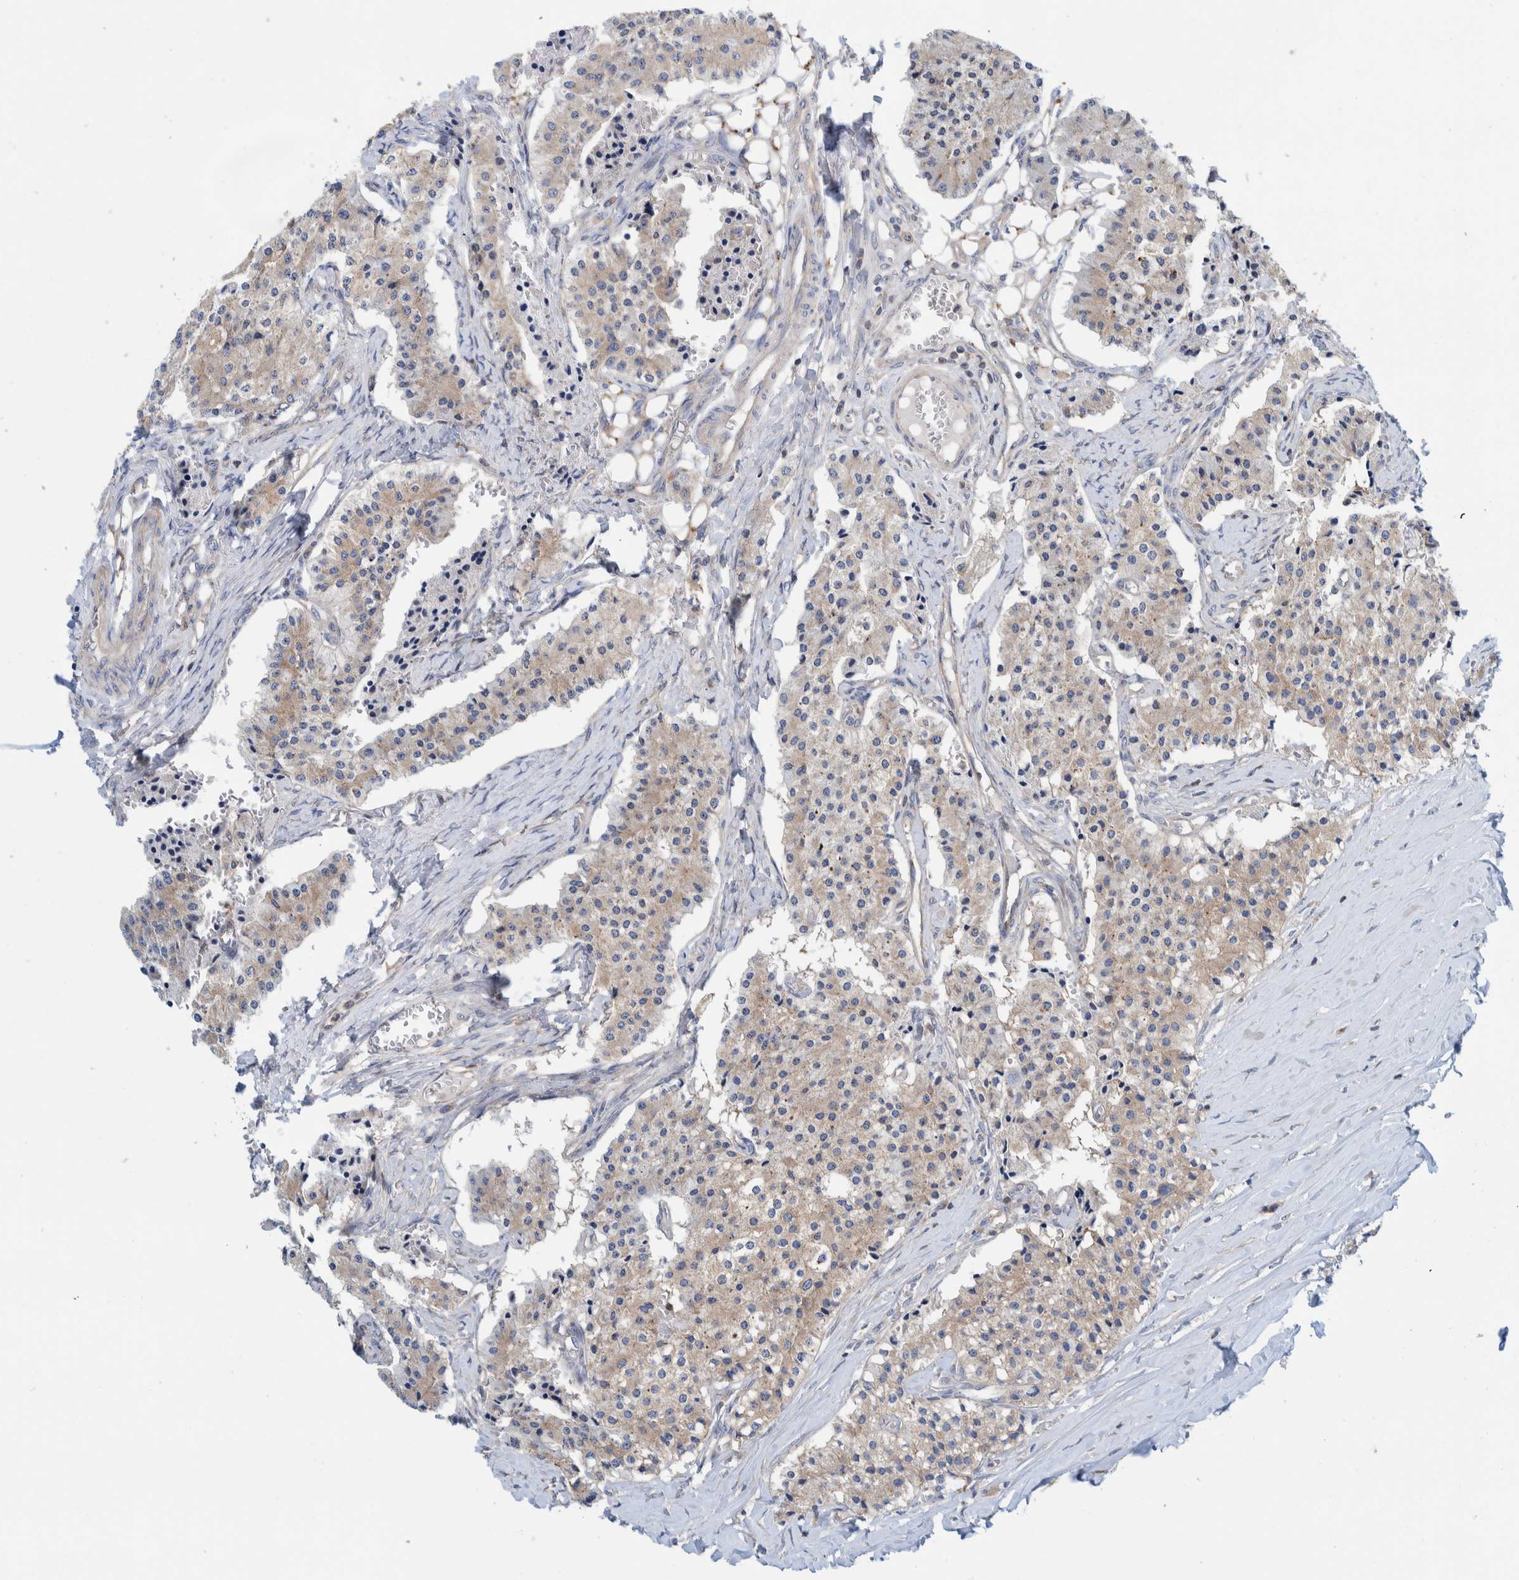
{"staining": {"intensity": "weak", "quantity": ">75%", "location": "cytoplasmic/membranous"}, "tissue": "carcinoid", "cell_type": "Tumor cells", "image_type": "cancer", "snomed": [{"axis": "morphology", "description": "Carcinoid, malignant, NOS"}, {"axis": "topography", "description": "Colon"}], "caption": "This micrograph exhibits immunohistochemistry (IHC) staining of carcinoid, with low weak cytoplasmic/membranous expression in approximately >75% of tumor cells.", "gene": "CCM2", "patient": {"sex": "female", "age": 52}}